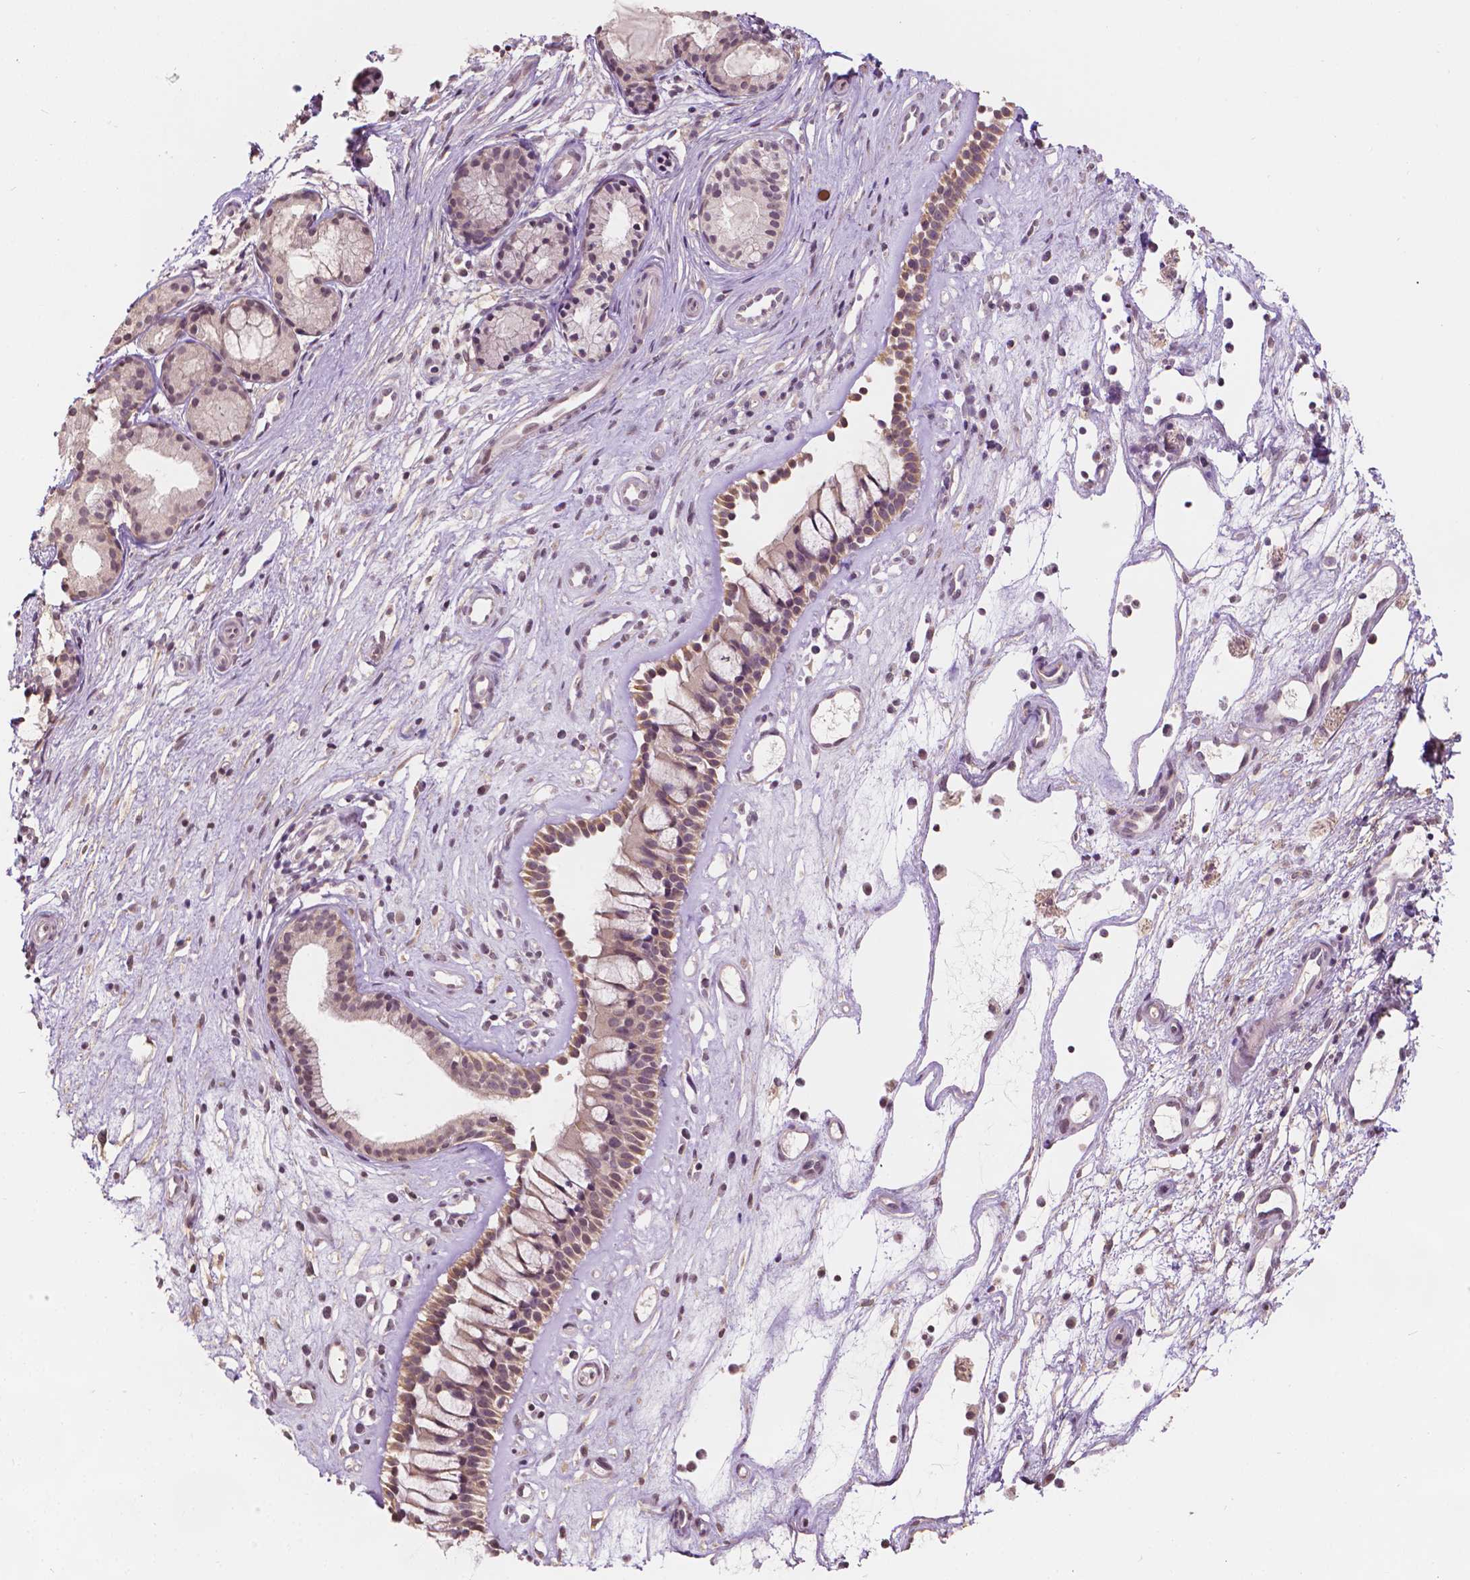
{"staining": {"intensity": "moderate", "quantity": ">75%", "location": "cytoplasmic/membranous,nuclear"}, "tissue": "nasopharynx", "cell_type": "Respiratory epithelial cells", "image_type": "normal", "snomed": [{"axis": "morphology", "description": "Normal tissue, NOS"}, {"axis": "topography", "description": "Nasopharynx"}], "caption": "Immunohistochemical staining of benign nasopharynx shows medium levels of moderate cytoplasmic/membranous,nuclear staining in approximately >75% of respiratory epithelial cells. The staining was performed using DAB (3,3'-diaminobenzidine) to visualize the protein expression in brown, while the nuclei were stained in blue with hematoxylin (Magnification: 20x).", "gene": "NOS1AP", "patient": {"sex": "female", "age": 52}}